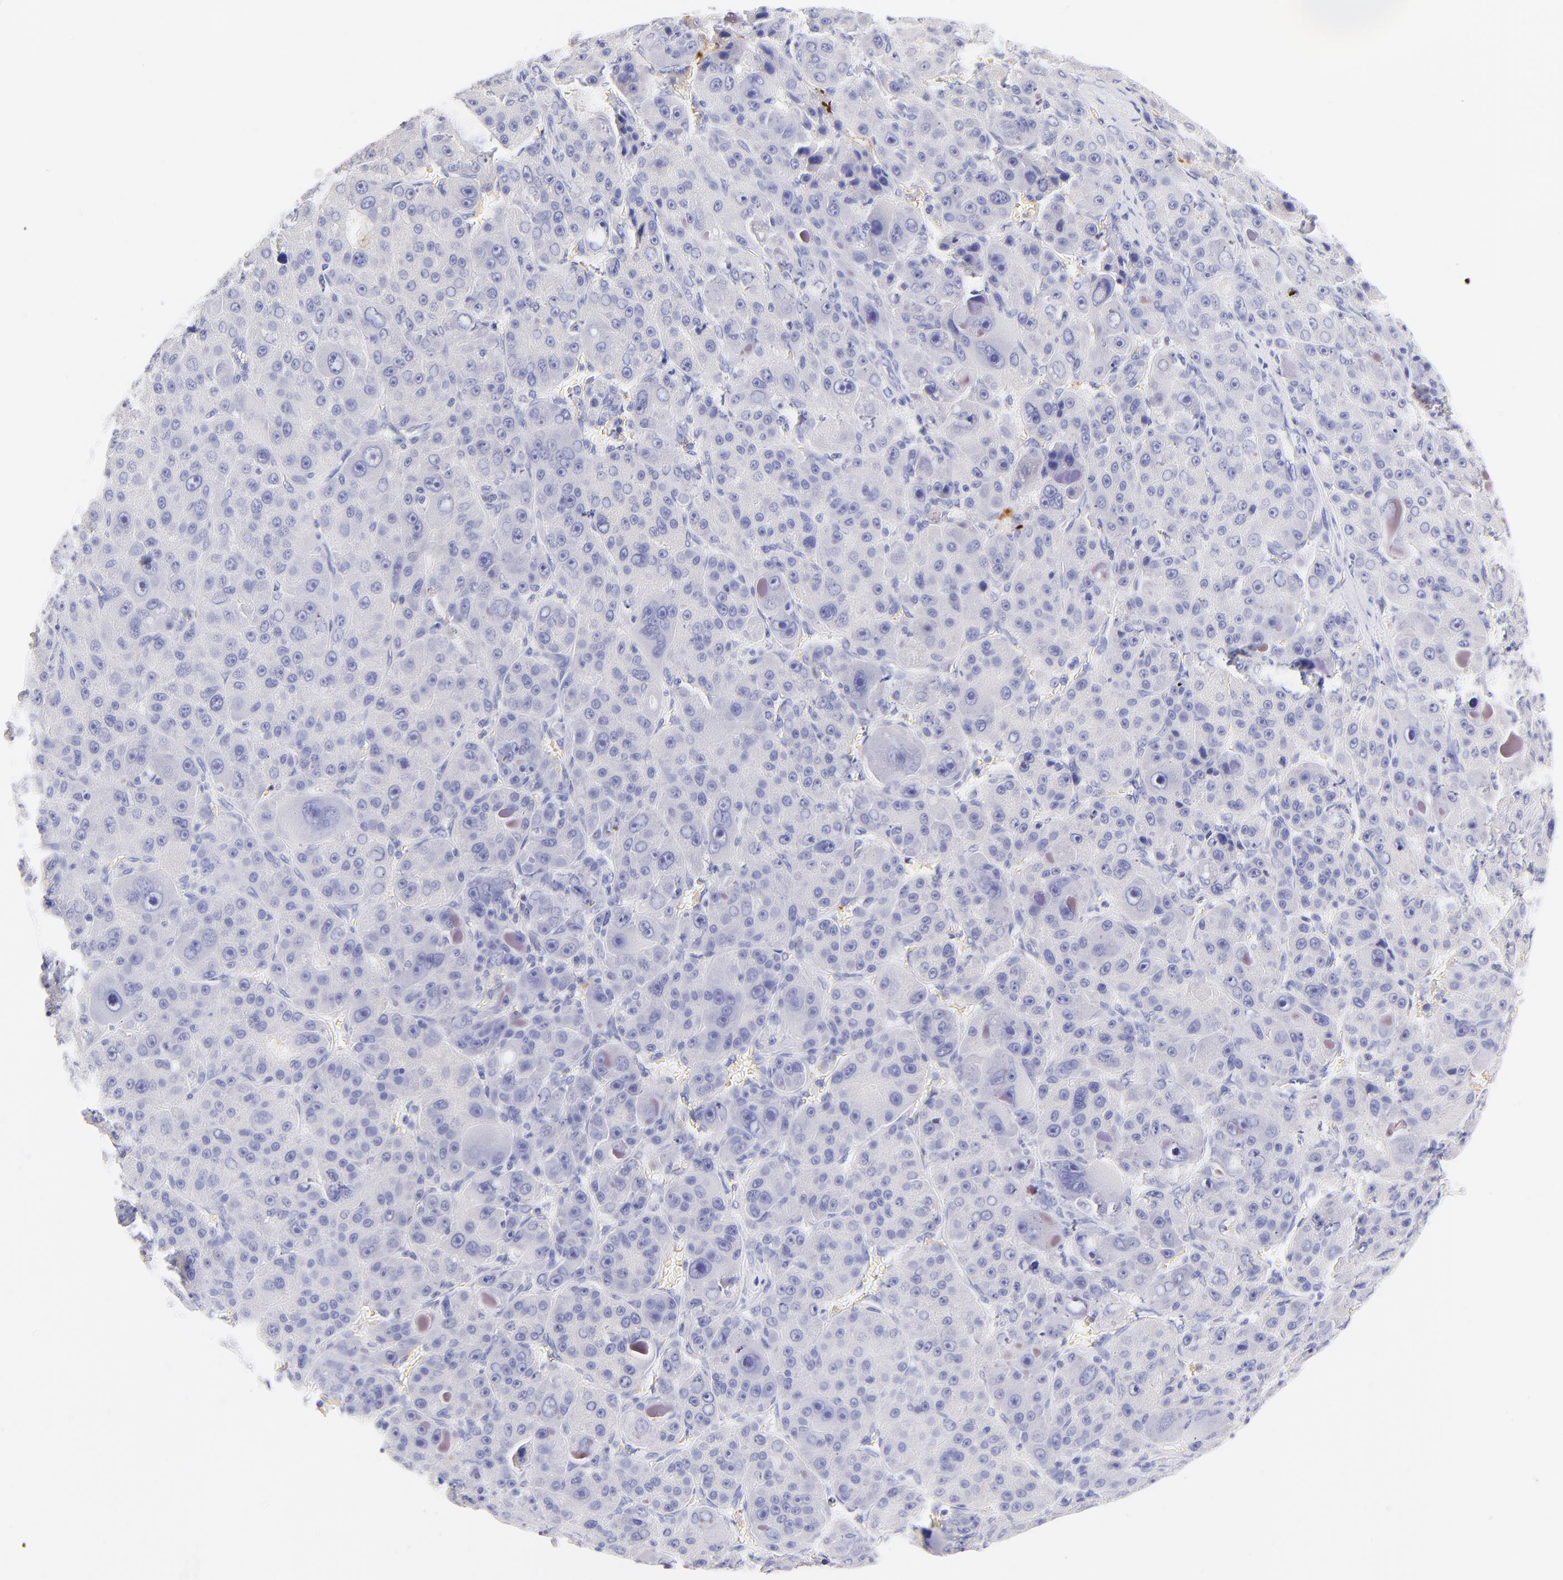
{"staining": {"intensity": "negative", "quantity": "none", "location": "none"}, "tissue": "liver cancer", "cell_type": "Tumor cells", "image_type": "cancer", "snomed": [{"axis": "morphology", "description": "Carcinoma, Hepatocellular, NOS"}, {"axis": "topography", "description": "Liver"}], "caption": "Tumor cells are negative for brown protein staining in liver cancer (hepatocellular carcinoma). Brightfield microscopy of immunohistochemistry stained with DAB (brown) and hematoxylin (blue), captured at high magnification.", "gene": "FRMPD3", "patient": {"sex": "male", "age": 76}}